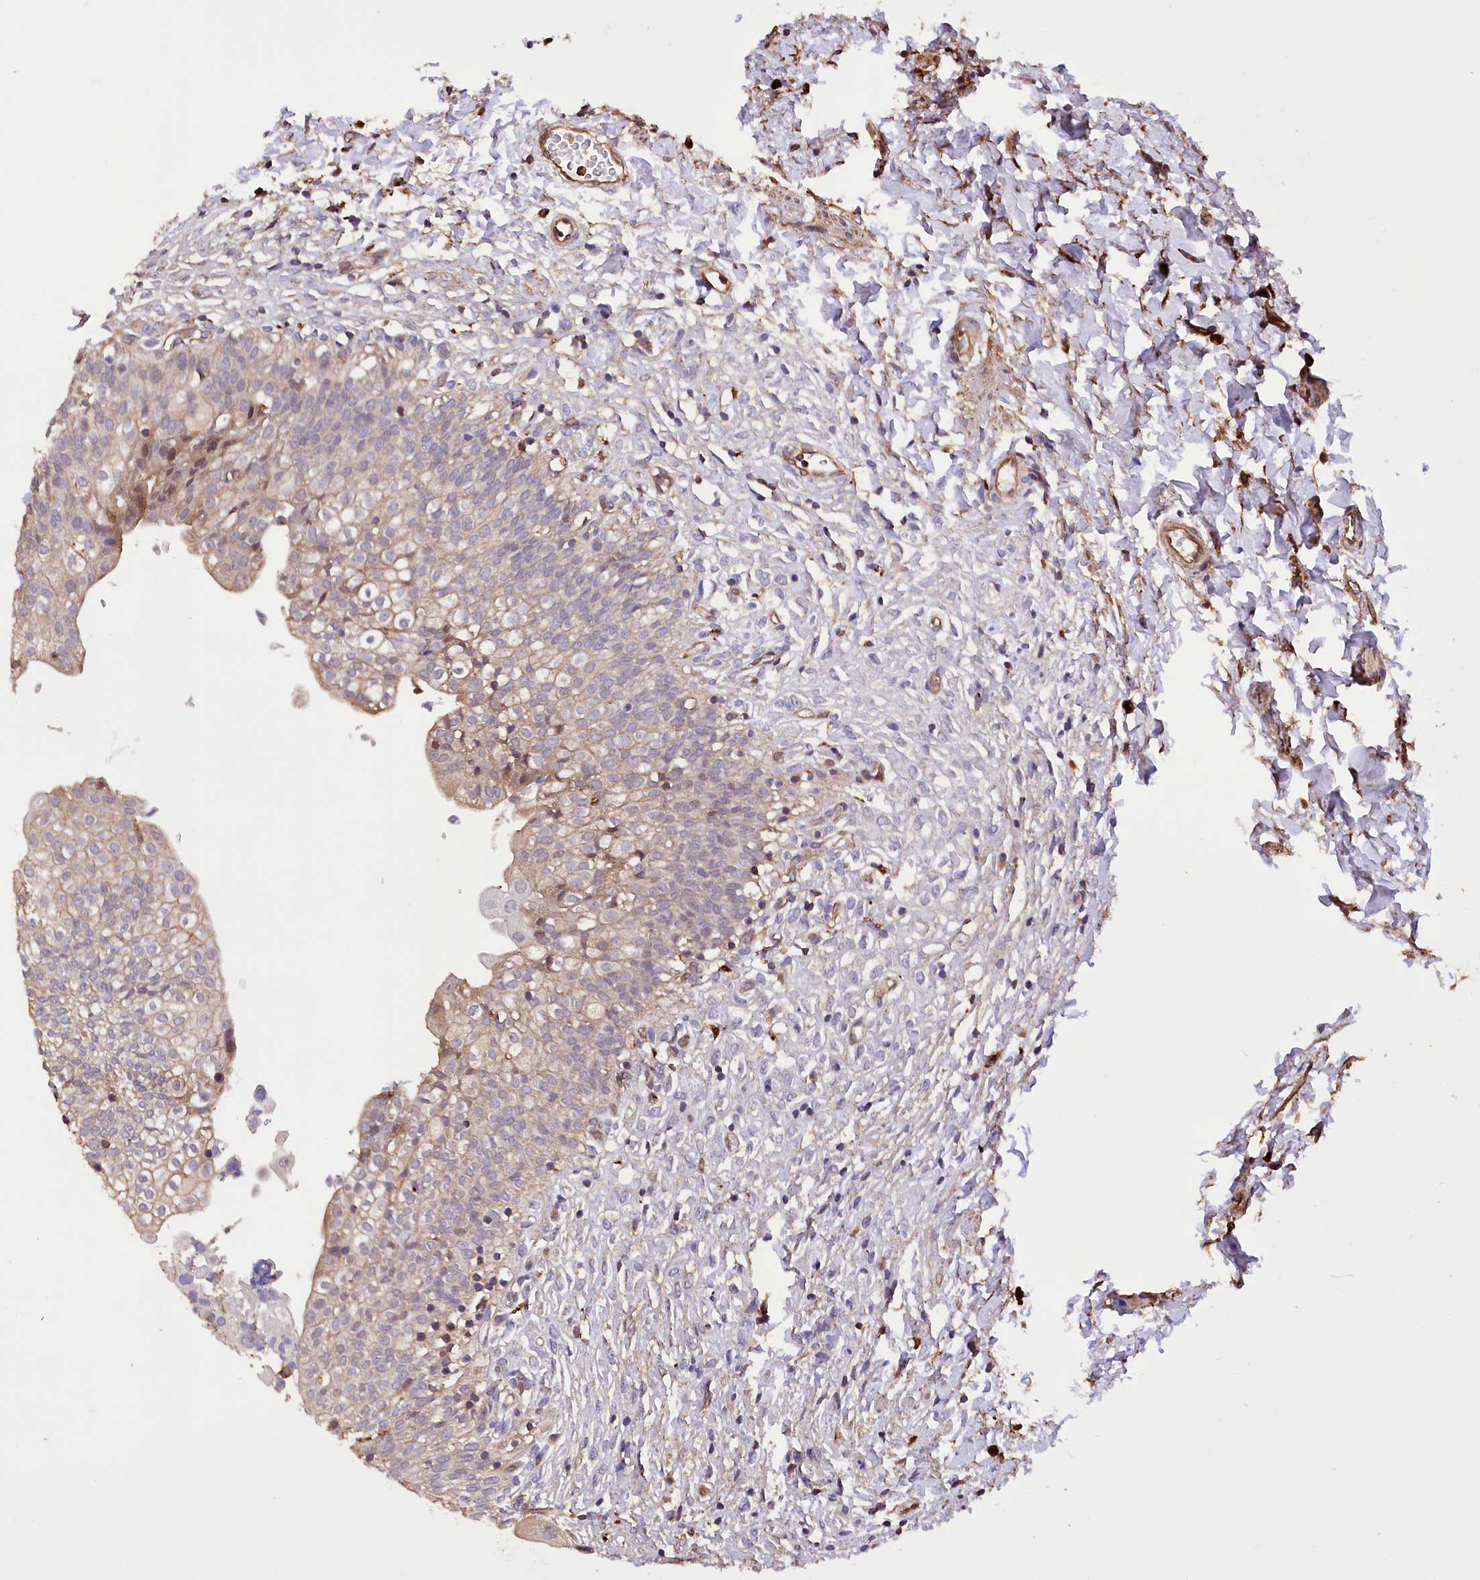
{"staining": {"intensity": "moderate", "quantity": "<25%", "location": "cytoplasmic/membranous"}, "tissue": "urinary bladder", "cell_type": "Urothelial cells", "image_type": "normal", "snomed": [{"axis": "morphology", "description": "Normal tissue, NOS"}, {"axis": "topography", "description": "Urinary bladder"}], "caption": "This histopathology image shows normal urinary bladder stained with IHC to label a protein in brown. The cytoplasmic/membranous of urothelial cells show moderate positivity for the protein. Nuclei are counter-stained blue.", "gene": "DPP3", "patient": {"sex": "male", "age": 55}}